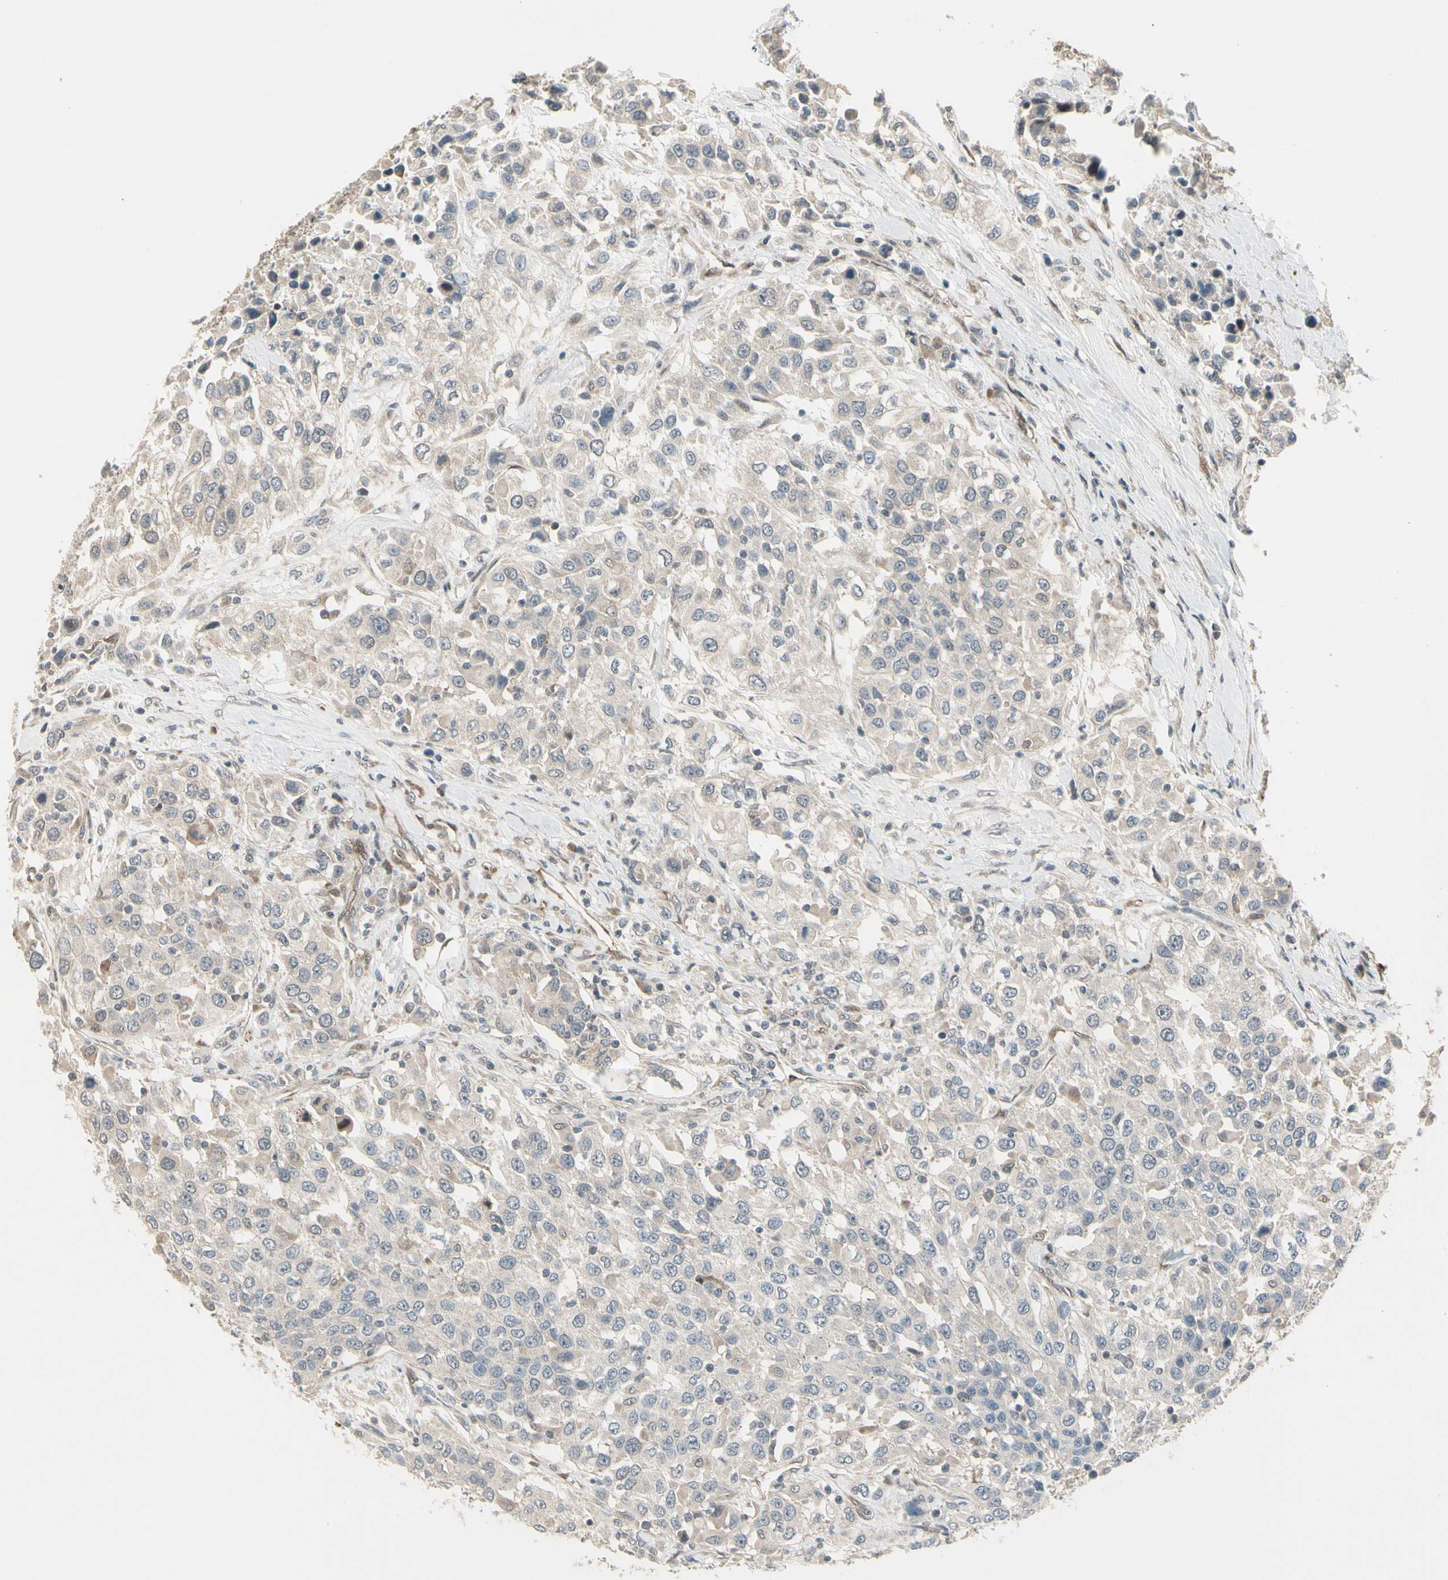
{"staining": {"intensity": "negative", "quantity": "none", "location": "none"}, "tissue": "urothelial cancer", "cell_type": "Tumor cells", "image_type": "cancer", "snomed": [{"axis": "morphology", "description": "Urothelial carcinoma, High grade"}, {"axis": "topography", "description": "Urinary bladder"}], "caption": "Tumor cells are negative for protein expression in human urothelial cancer.", "gene": "SVBP", "patient": {"sex": "female", "age": 80}}